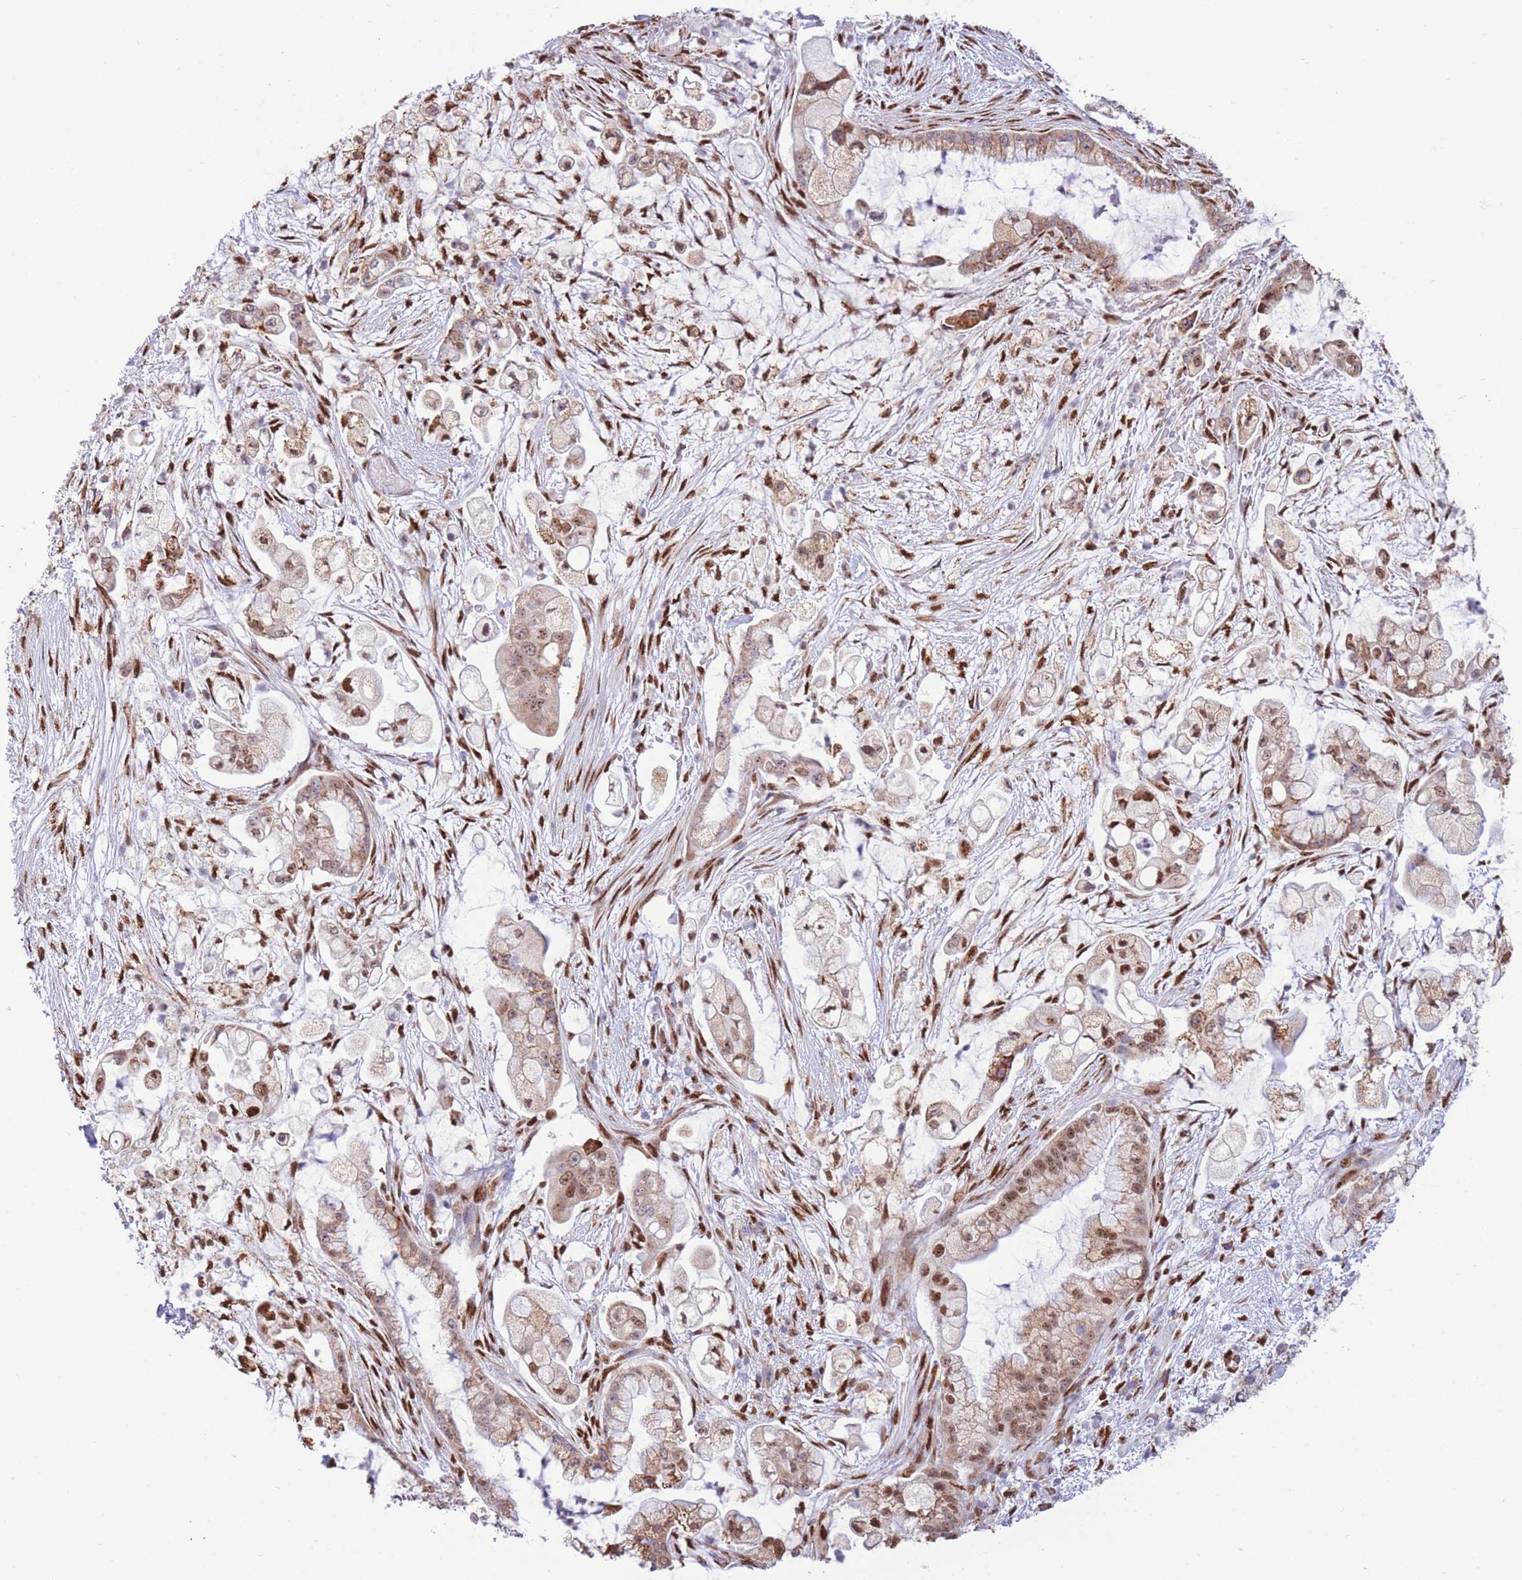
{"staining": {"intensity": "moderate", "quantity": ">75%", "location": "cytoplasmic/membranous,nuclear"}, "tissue": "pancreatic cancer", "cell_type": "Tumor cells", "image_type": "cancer", "snomed": [{"axis": "morphology", "description": "Adenocarcinoma, NOS"}, {"axis": "topography", "description": "Pancreas"}], "caption": "This photomicrograph displays pancreatic cancer (adenocarcinoma) stained with IHC to label a protein in brown. The cytoplasmic/membranous and nuclear of tumor cells show moderate positivity for the protein. Nuclei are counter-stained blue.", "gene": "FAM153A", "patient": {"sex": "female", "age": 69}}